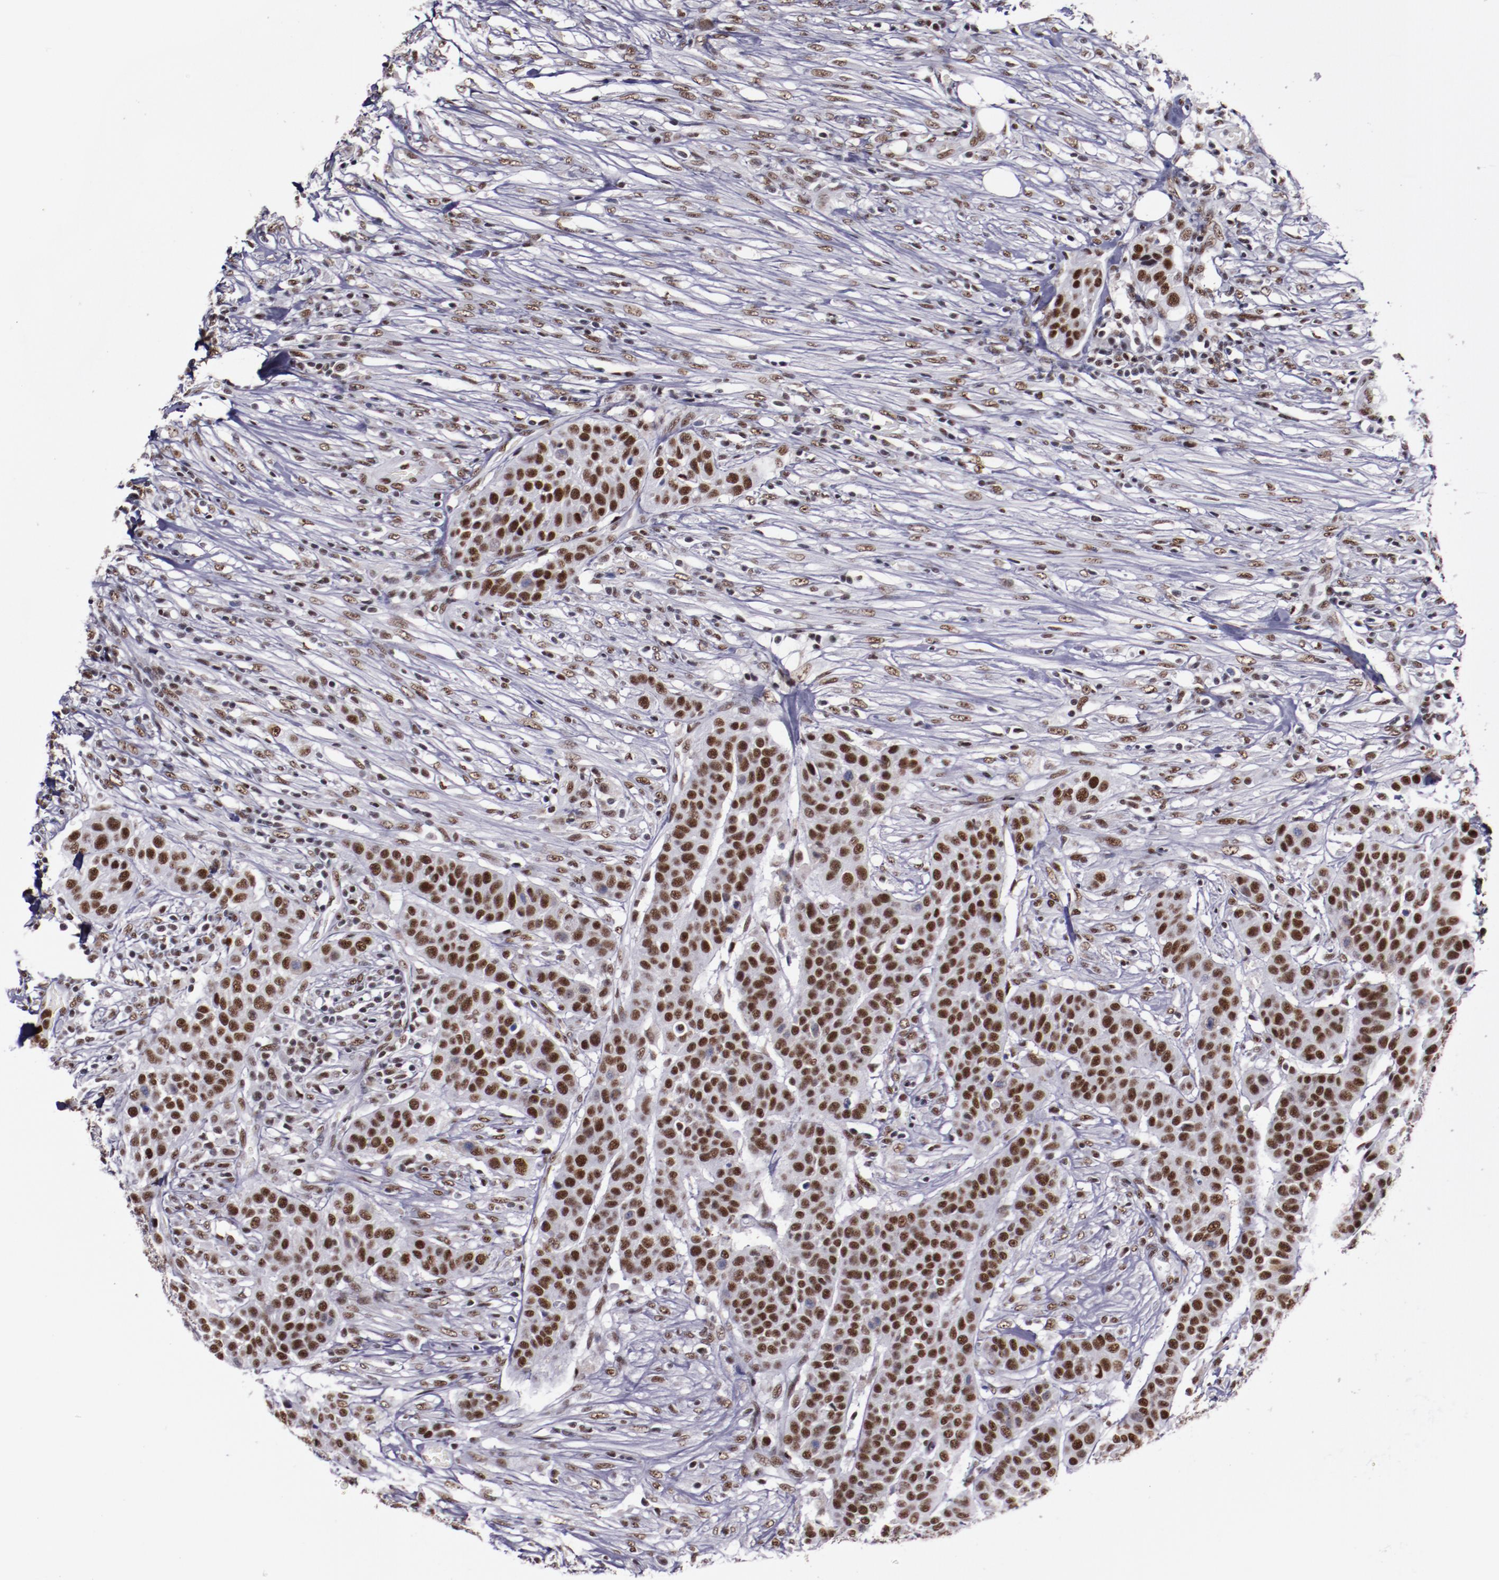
{"staining": {"intensity": "moderate", "quantity": ">75%", "location": "nuclear"}, "tissue": "urothelial cancer", "cell_type": "Tumor cells", "image_type": "cancer", "snomed": [{"axis": "morphology", "description": "Urothelial carcinoma, High grade"}, {"axis": "topography", "description": "Urinary bladder"}], "caption": "Urothelial carcinoma (high-grade) stained with a protein marker displays moderate staining in tumor cells.", "gene": "PPP4R3A", "patient": {"sex": "male", "age": 74}}